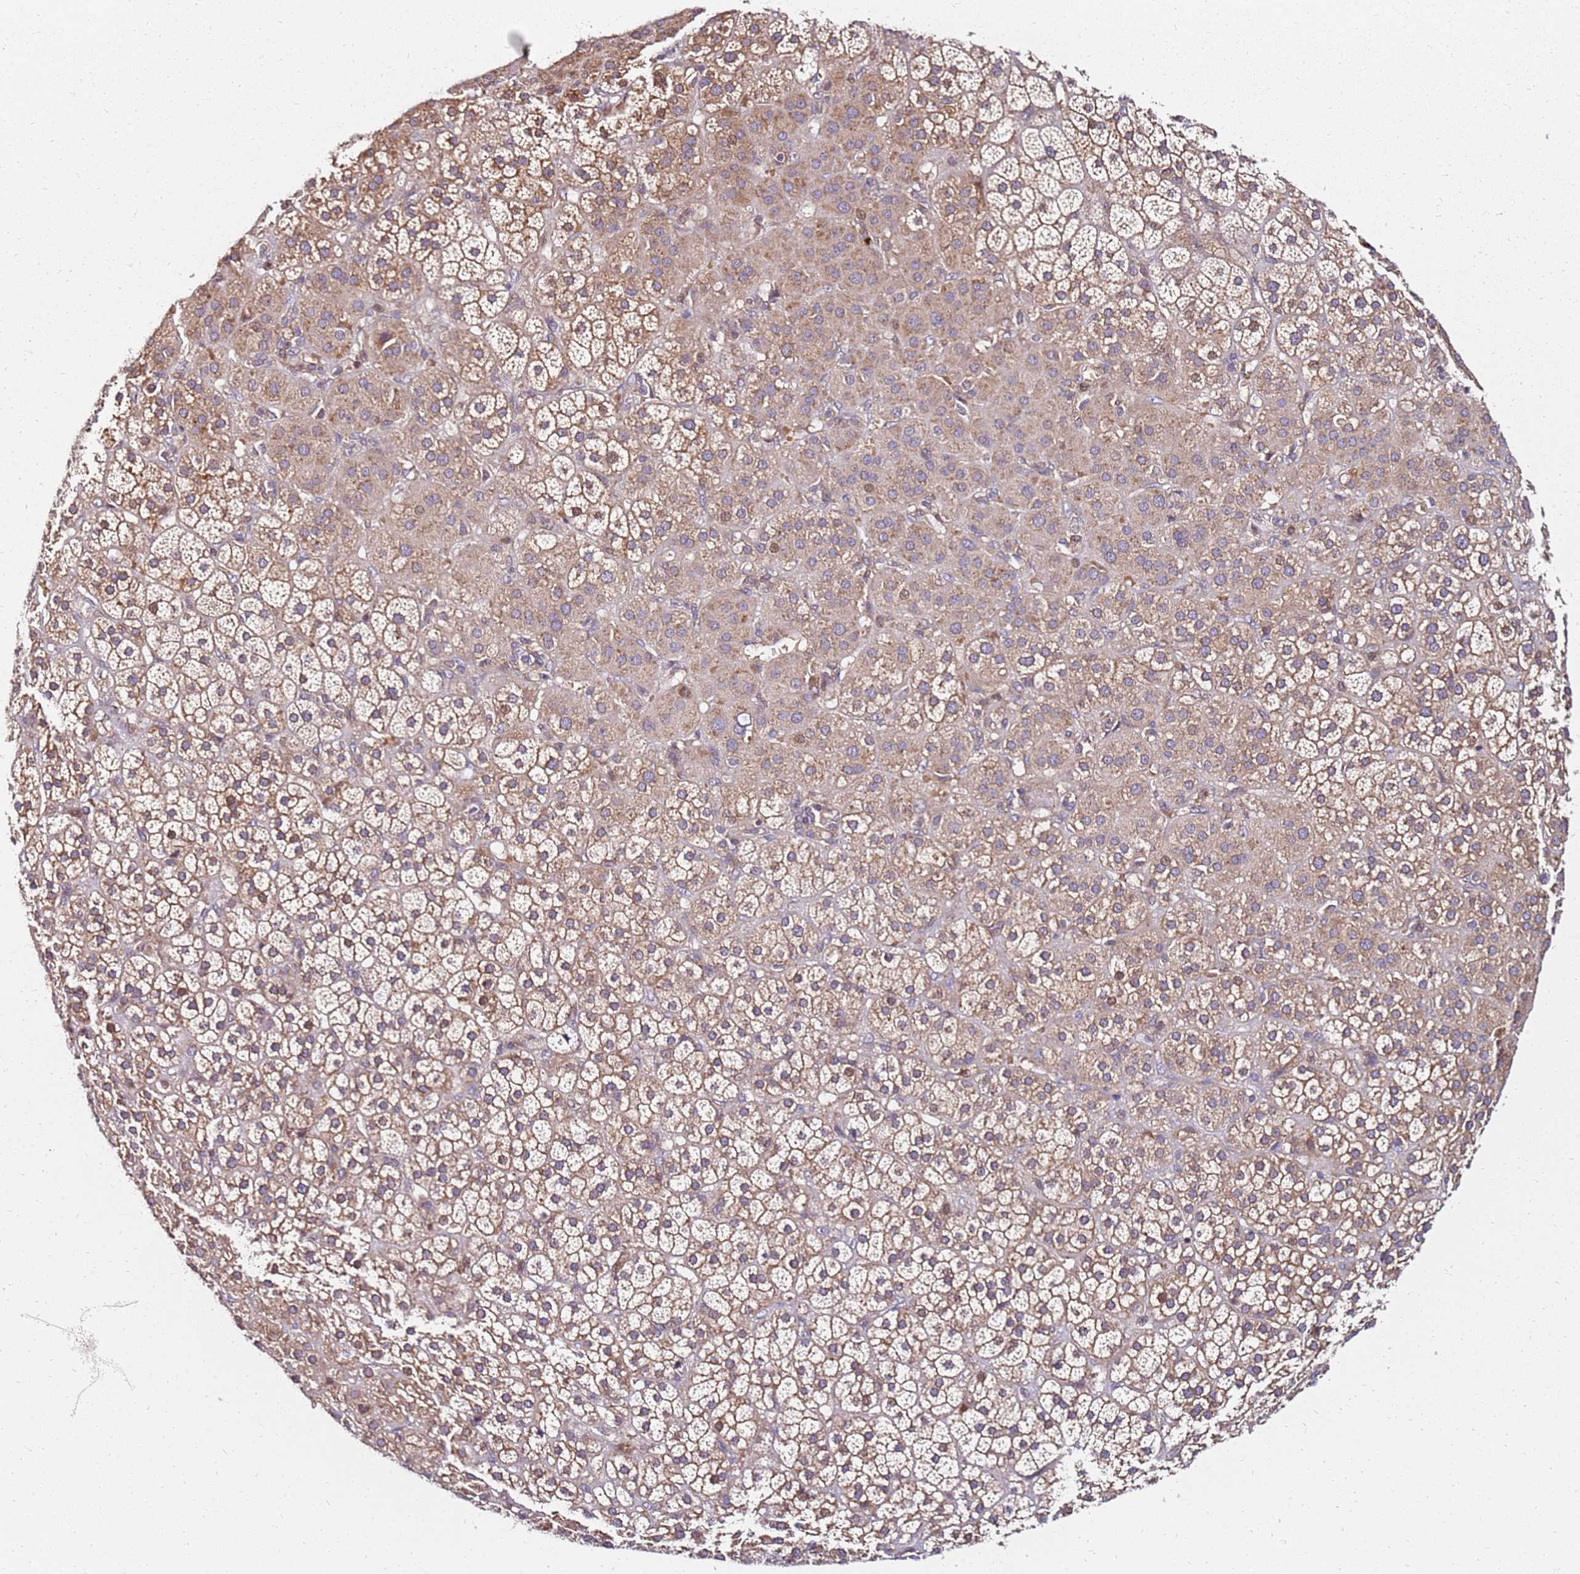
{"staining": {"intensity": "moderate", "quantity": "25%-75%", "location": "cytoplasmic/membranous,nuclear"}, "tissue": "adrenal gland", "cell_type": "Glandular cells", "image_type": "normal", "snomed": [{"axis": "morphology", "description": "Normal tissue, NOS"}, {"axis": "topography", "description": "Adrenal gland"}], "caption": "Immunohistochemical staining of benign adrenal gland exhibits 25%-75% levels of moderate cytoplasmic/membranous,nuclear protein expression in about 25%-75% of glandular cells. The staining was performed using DAB, with brown indicating positive protein expression. Nuclei are stained blue with hematoxylin.", "gene": "RNF11", "patient": {"sex": "female", "age": 70}}